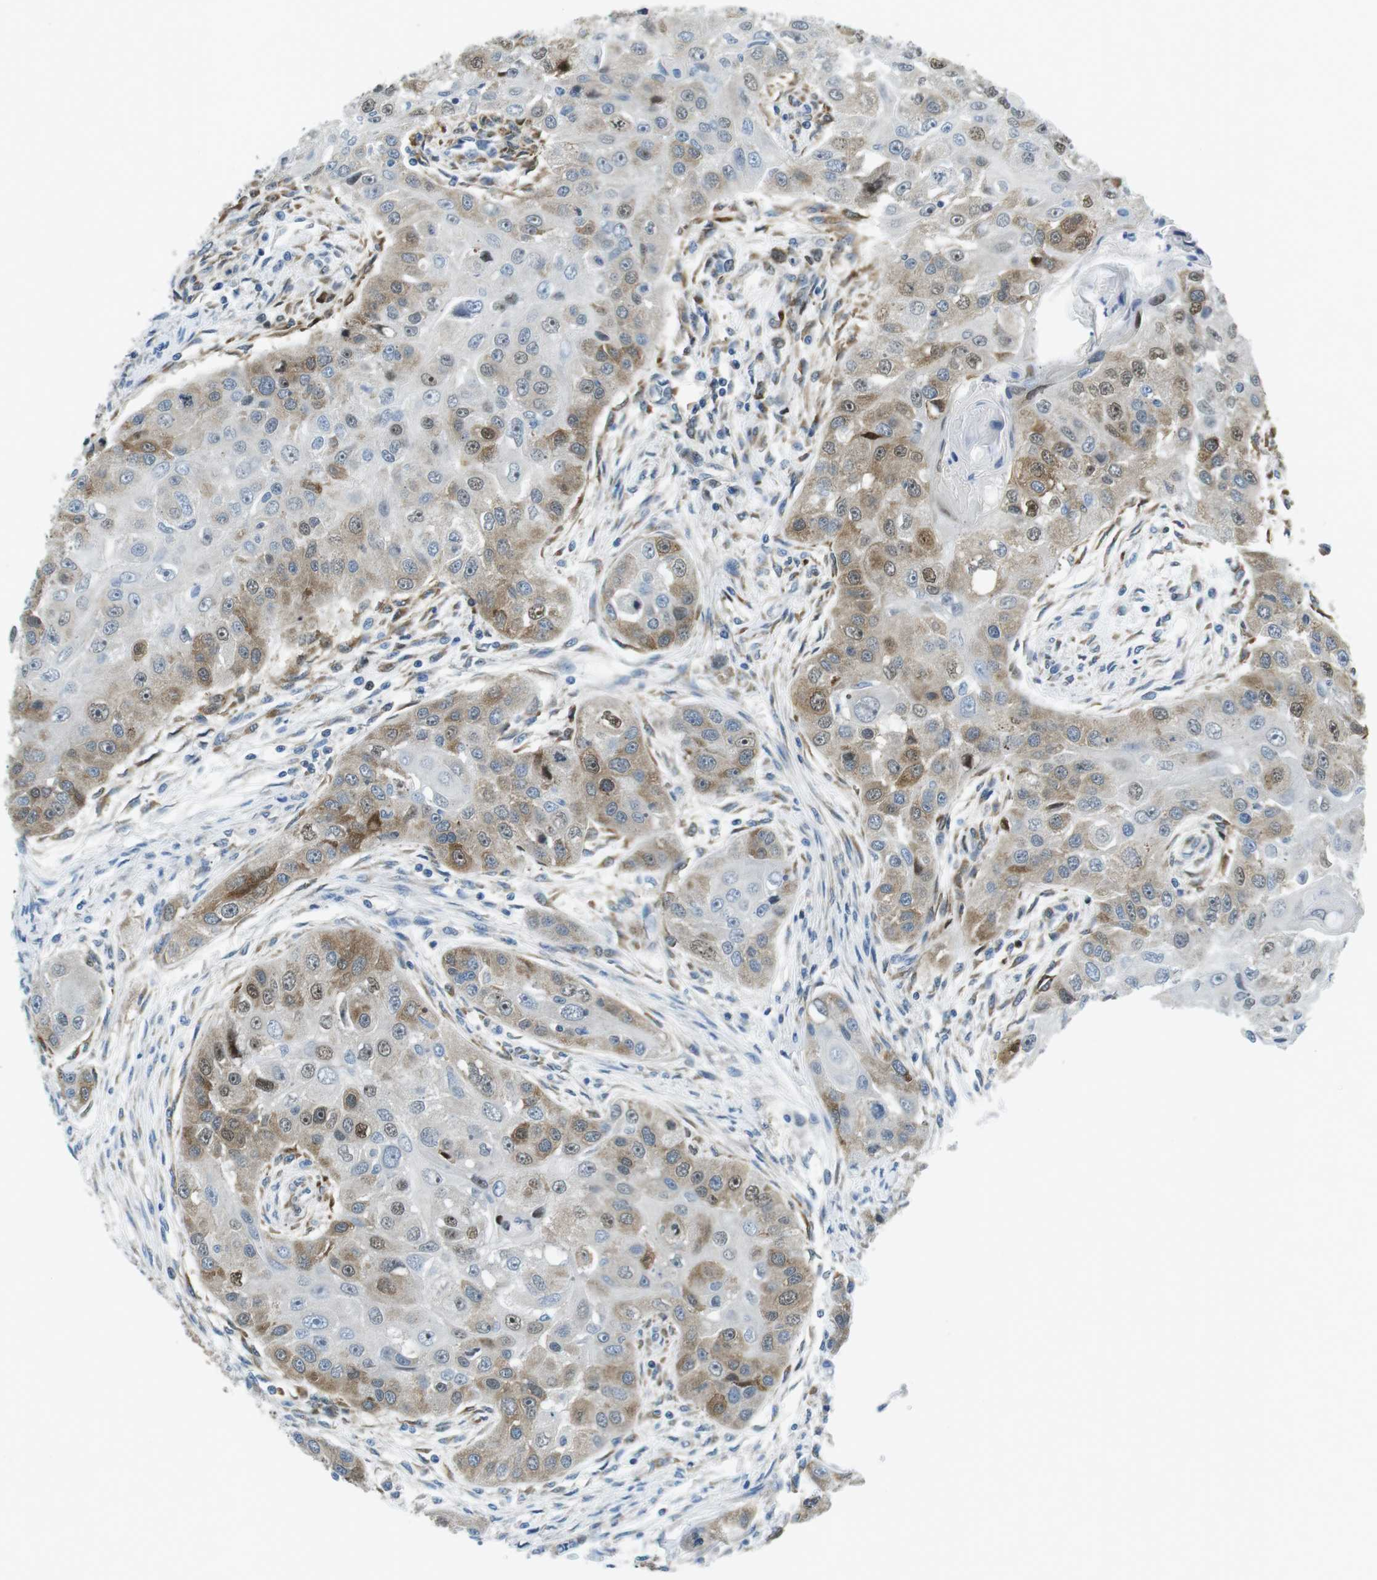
{"staining": {"intensity": "moderate", "quantity": "<25%", "location": "cytoplasmic/membranous,nuclear"}, "tissue": "head and neck cancer", "cell_type": "Tumor cells", "image_type": "cancer", "snomed": [{"axis": "morphology", "description": "Normal tissue, NOS"}, {"axis": "morphology", "description": "Squamous cell carcinoma, NOS"}, {"axis": "topography", "description": "Skeletal muscle"}, {"axis": "topography", "description": "Head-Neck"}], "caption": "Head and neck cancer stained with DAB (3,3'-diaminobenzidine) immunohistochemistry (IHC) shows low levels of moderate cytoplasmic/membranous and nuclear staining in about <25% of tumor cells.", "gene": "PHLDA1", "patient": {"sex": "male", "age": 51}}